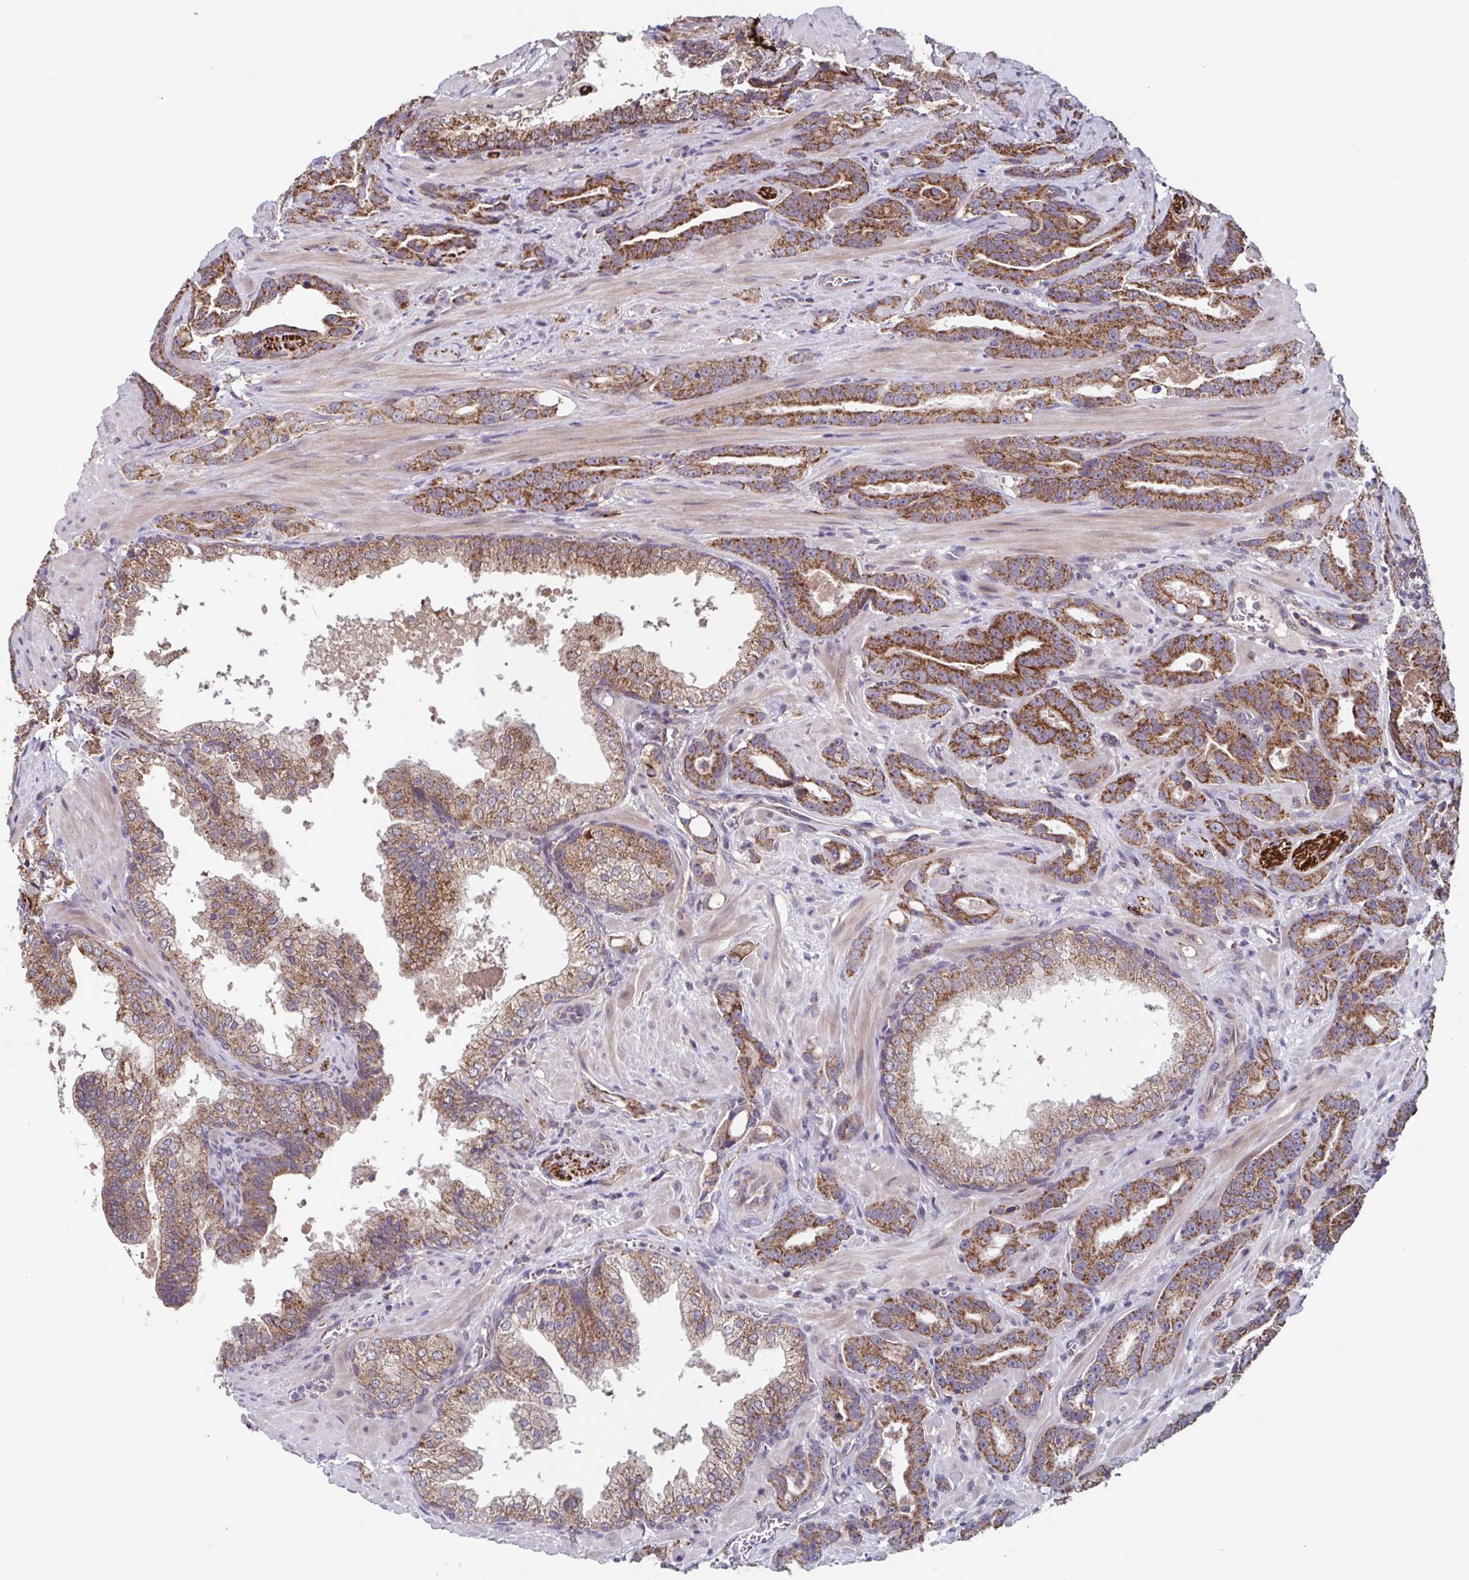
{"staining": {"intensity": "strong", "quantity": ">75%", "location": "cytoplasmic/membranous"}, "tissue": "prostate cancer", "cell_type": "Tumor cells", "image_type": "cancer", "snomed": [{"axis": "morphology", "description": "Adenocarcinoma, High grade"}, {"axis": "topography", "description": "Prostate"}], "caption": "Protein analysis of prostate cancer tissue exhibits strong cytoplasmic/membranous expression in approximately >75% of tumor cells.", "gene": "TTC19", "patient": {"sex": "male", "age": 65}}